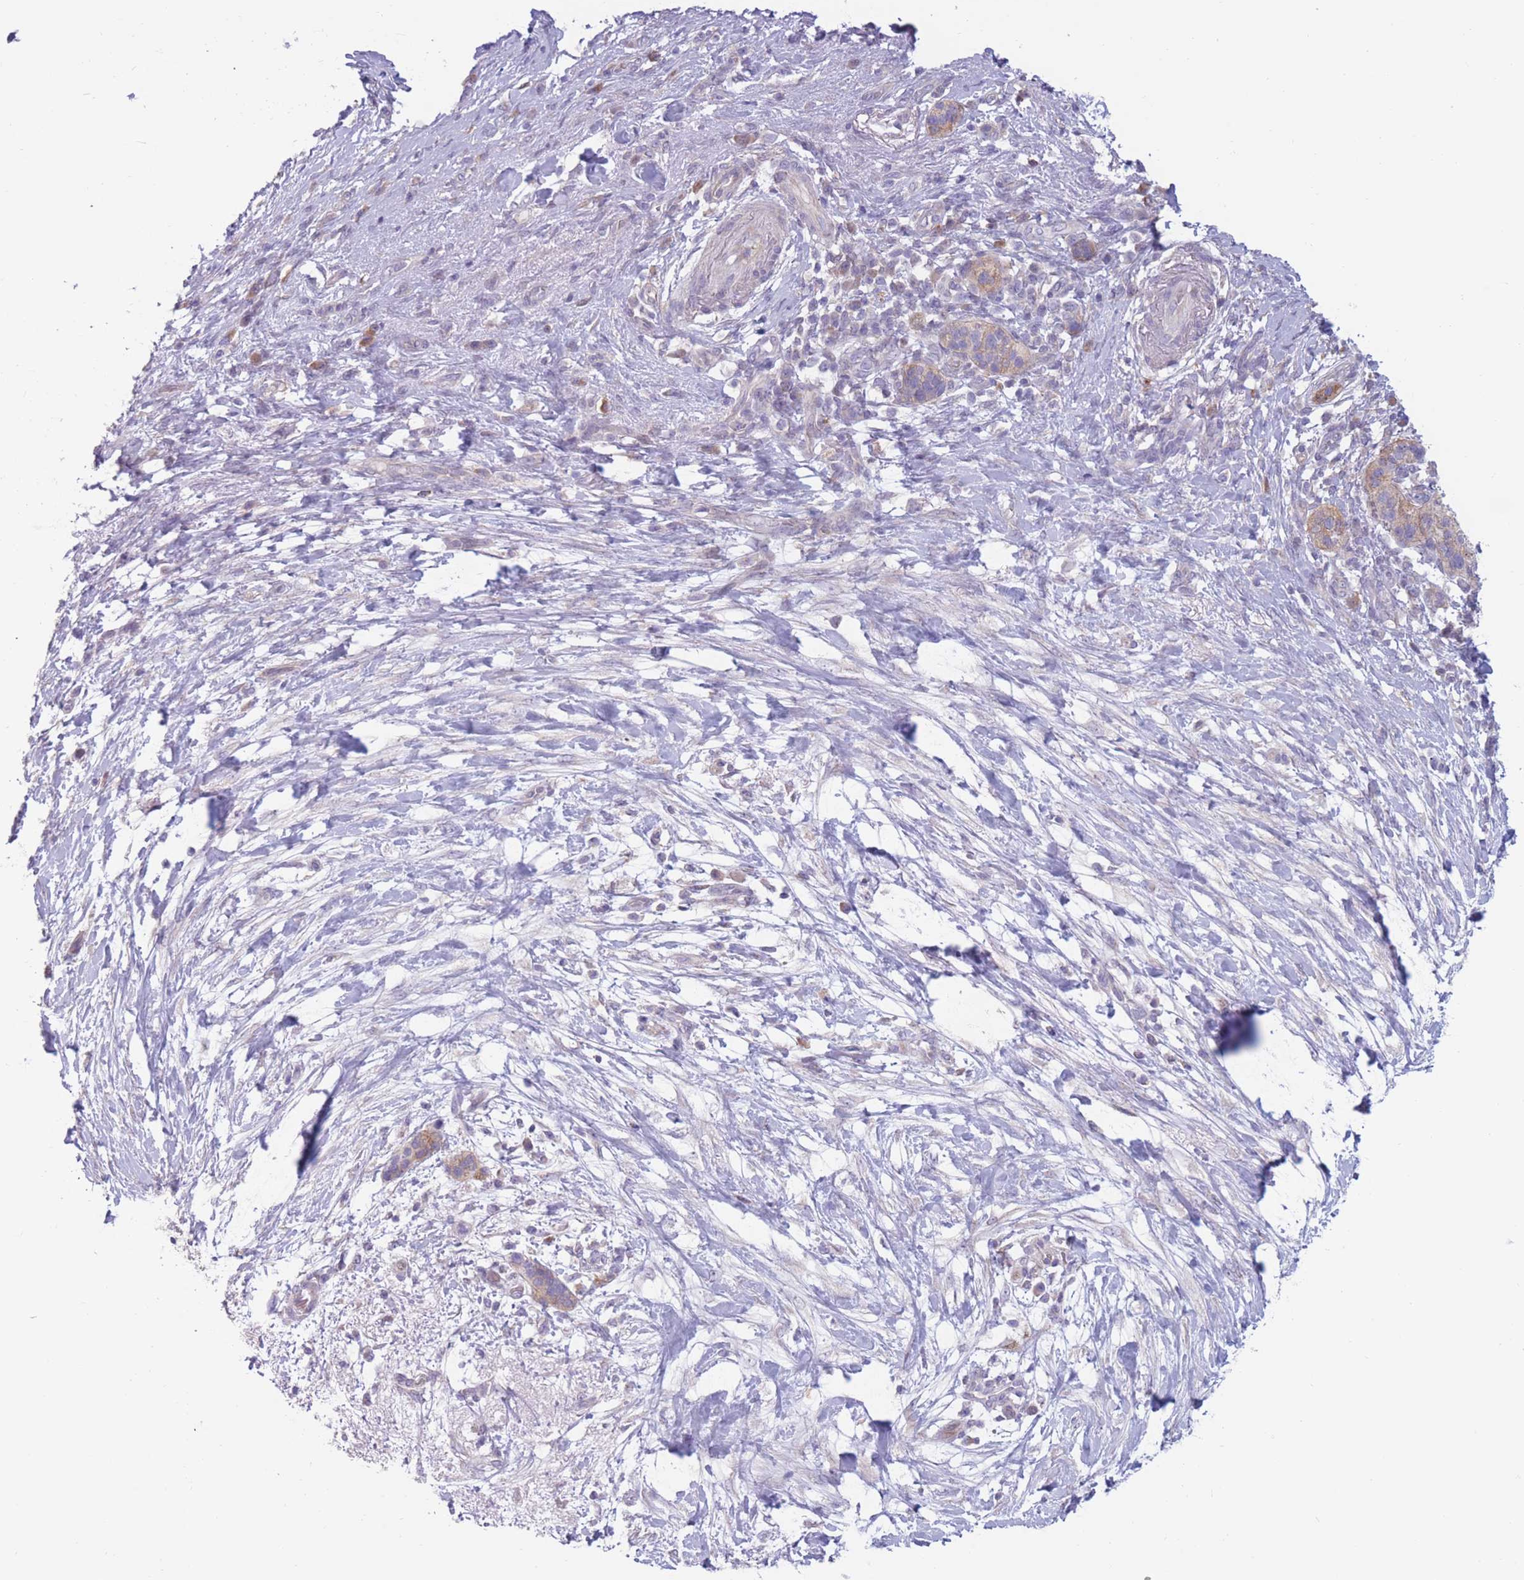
{"staining": {"intensity": "weak", "quantity": "<25%", "location": "cytoplasmic/membranous"}, "tissue": "pancreatic cancer", "cell_type": "Tumor cells", "image_type": "cancer", "snomed": [{"axis": "morphology", "description": "Adenocarcinoma, NOS"}, {"axis": "topography", "description": "Pancreas"}], "caption": "DAB immunohistochemical staining of adenocarcinoma (pancreatic) displays no significant staining in tumor cells. (DAB (3,3'-diaminobenzidine) immunohistochemistry (IHC) with hematoxylin counter stain).", "gene": "PDE4A", "patient": {"sex": "female", "age": 72}}